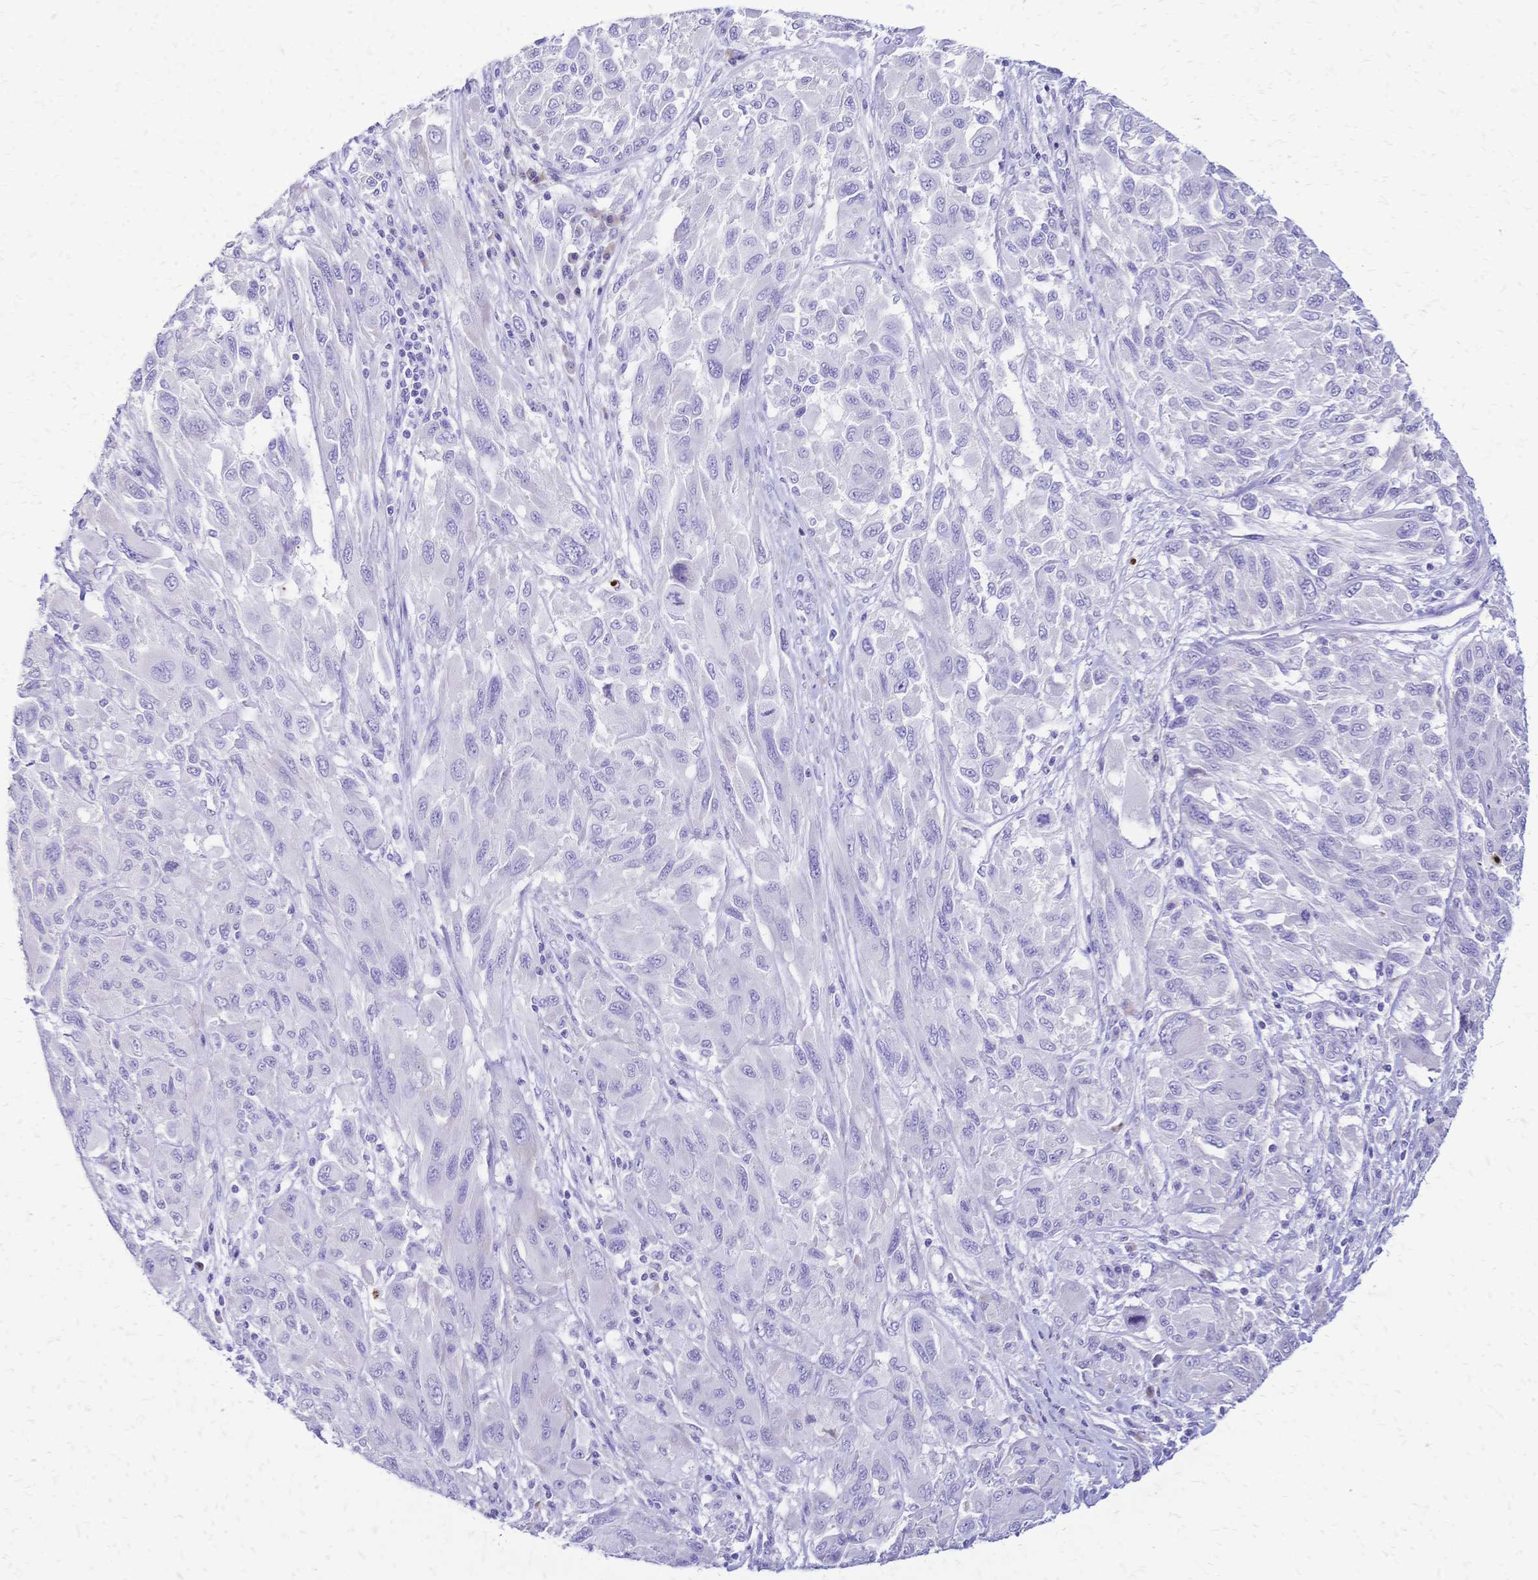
{"staining": {"intensity": "negative", "quantity": "none", "location": "none"}, "tissue": "melanoma", "cell_type": "Tumor cells", "image_type": "cancer", "snomed": [{"axis": "morphology", "description": "Malignant melanoma, NOS"}, {"axis": "topography", "description": "Skin"}], "caption": "Immunohistochemistry of melanoma reveals no staining in tumor cells.", "gene": "GRB7", "patient": {"sex": "female", "age": 91}}